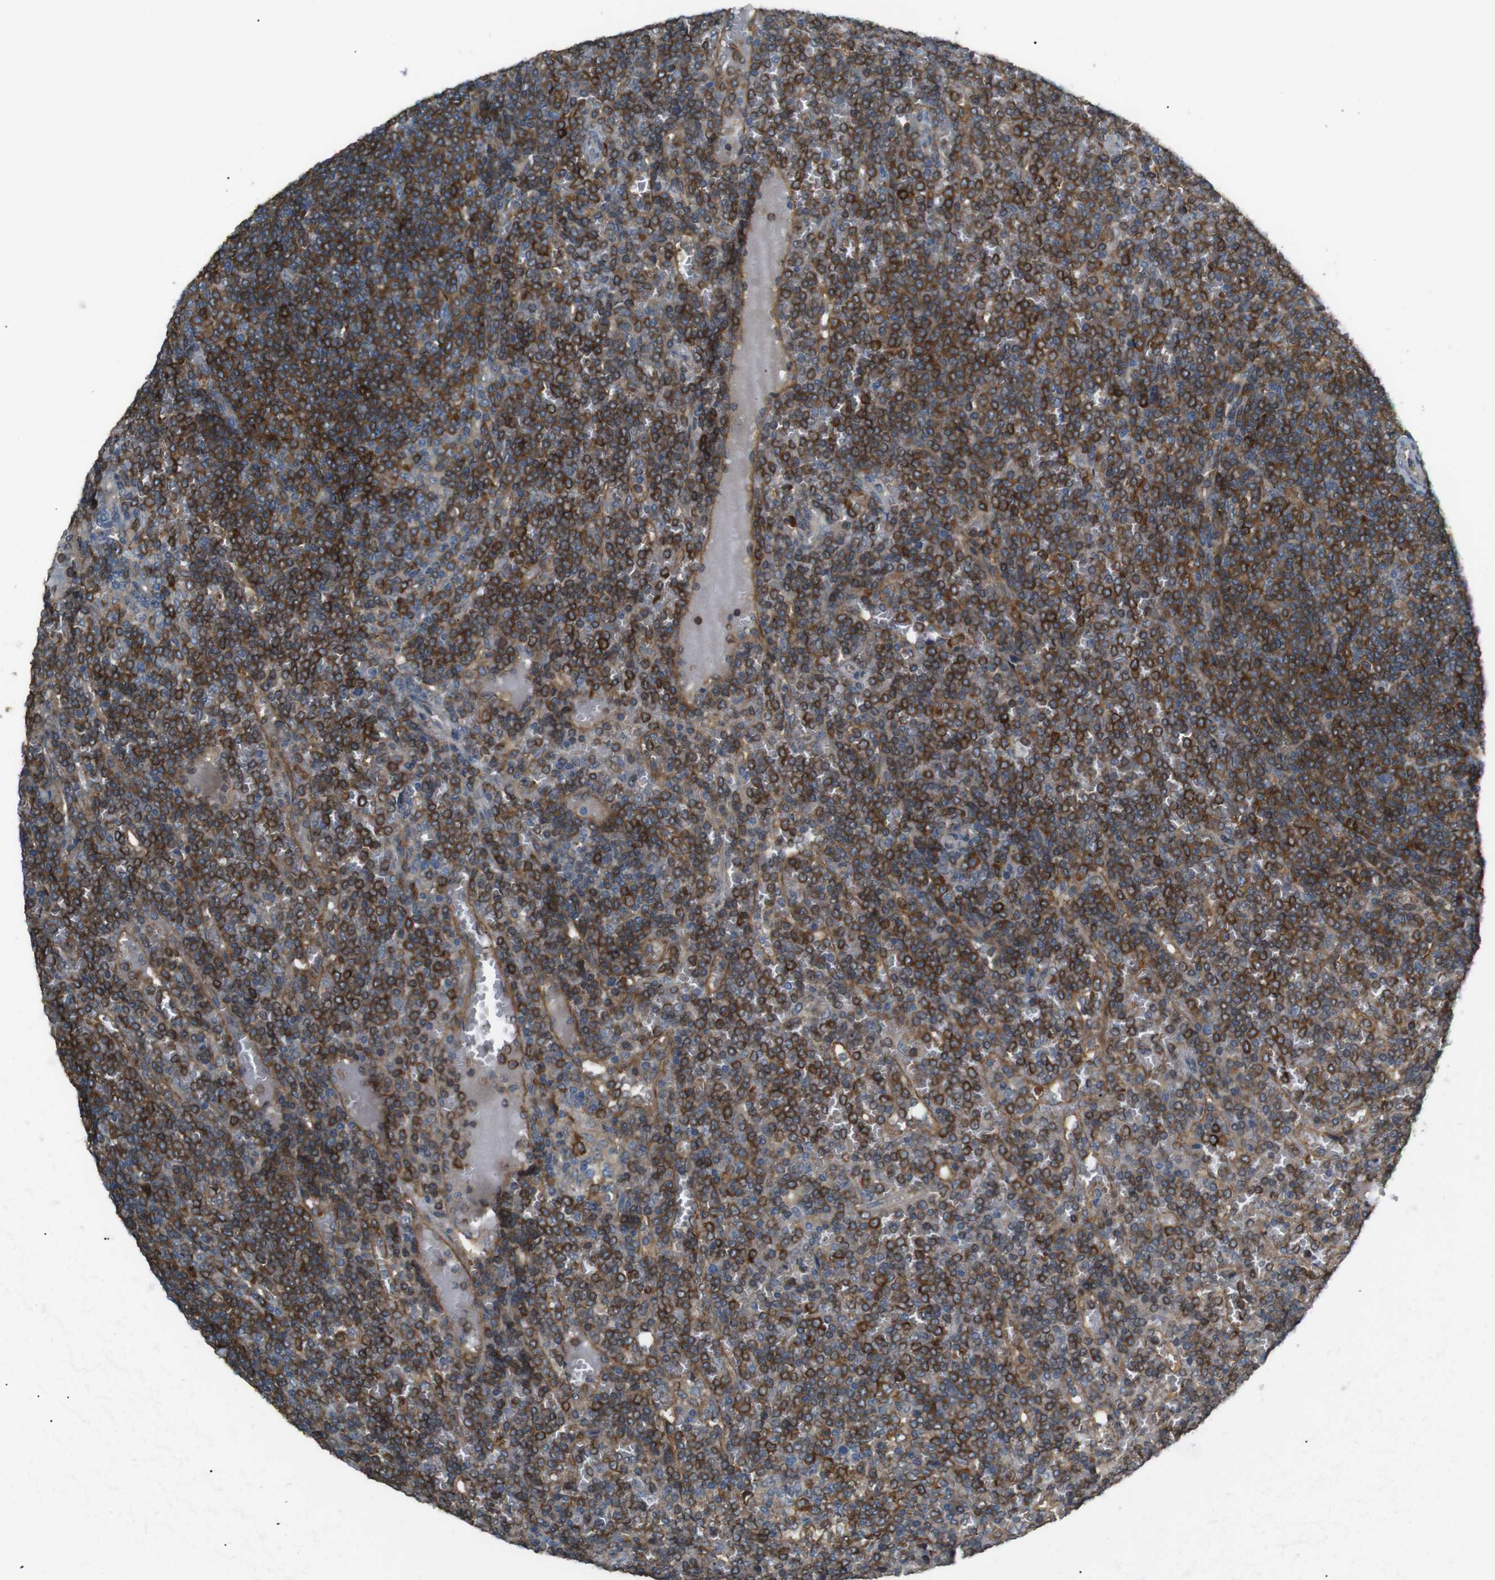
{"staining": {"intensity": "strong", "quantity": ">75%", "location": "cytoplasmic/membranous"}, "tissue": "lymphoma", "cell_type": "Tumor cells", "image_type": "cancer", "snomed": [{"axis": "morphology", "description": "Malignant lymphoma, non-Hodgkin's type, Low grade"}, {"axis": "topography", "description": "Spleen"}], "caption": "Immunohistochemical staining of human low-grade malignant lymphoma, non-Hodgkin's type shows high levels of strong cytoplasmic/membranous protein positivity in approximately >75% of tumor cells. The staining was performed using DAB (3,3'-diaminobenzidine) to visualize the protein expression in brown, while the nuclei were stained in blue with hematoxylin (Magnification: 20x).", "gene": "ARHGAP24", "patient": {"sex": "female", "age": 19}}